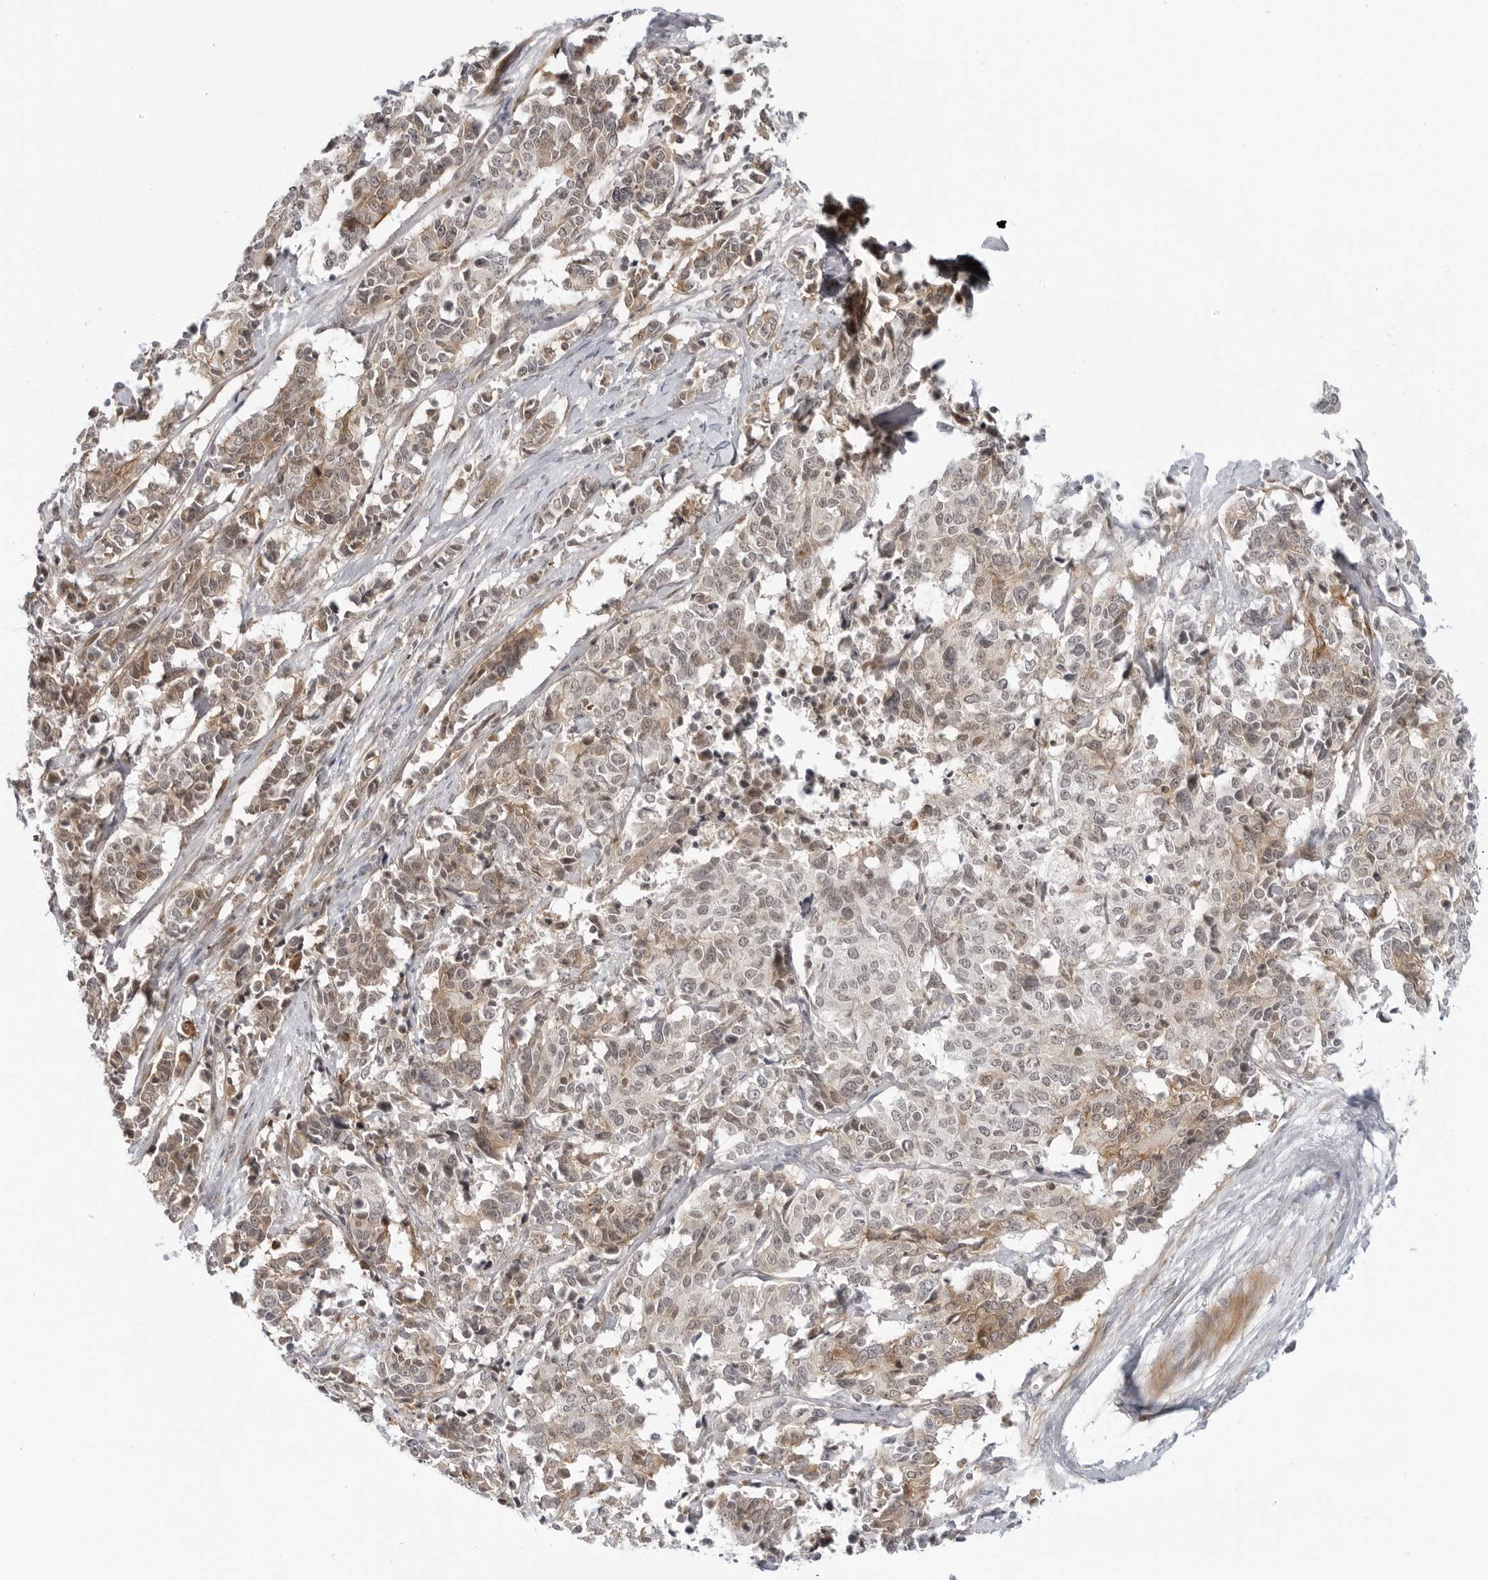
{"staining": {"intensity": "moderate", "quantity": "25%-75%", "location": "cytoplasmic/membranous"}, "tissue": "cervical cancer", "cell_type": "Tumor cells", "image_type": "cancer", "snomed": [{"axis": "morphology", "description": "Normal tissue, NOS"}, {"axis": "morphology", "description": "Squamous cell carcinoma, NOS"}, {"axis": "topography", "description": "Cervix"}], "caption": "Immunohistochemistry (DAB) staining of cervical squamous cell carcinoma demonstrates moderate cytoplasmic/membranous protein positivity in approximately 25%-75% of tumor cells.", "gene": "SUGCT", "patient": {"sex": "female", "age": 35}}